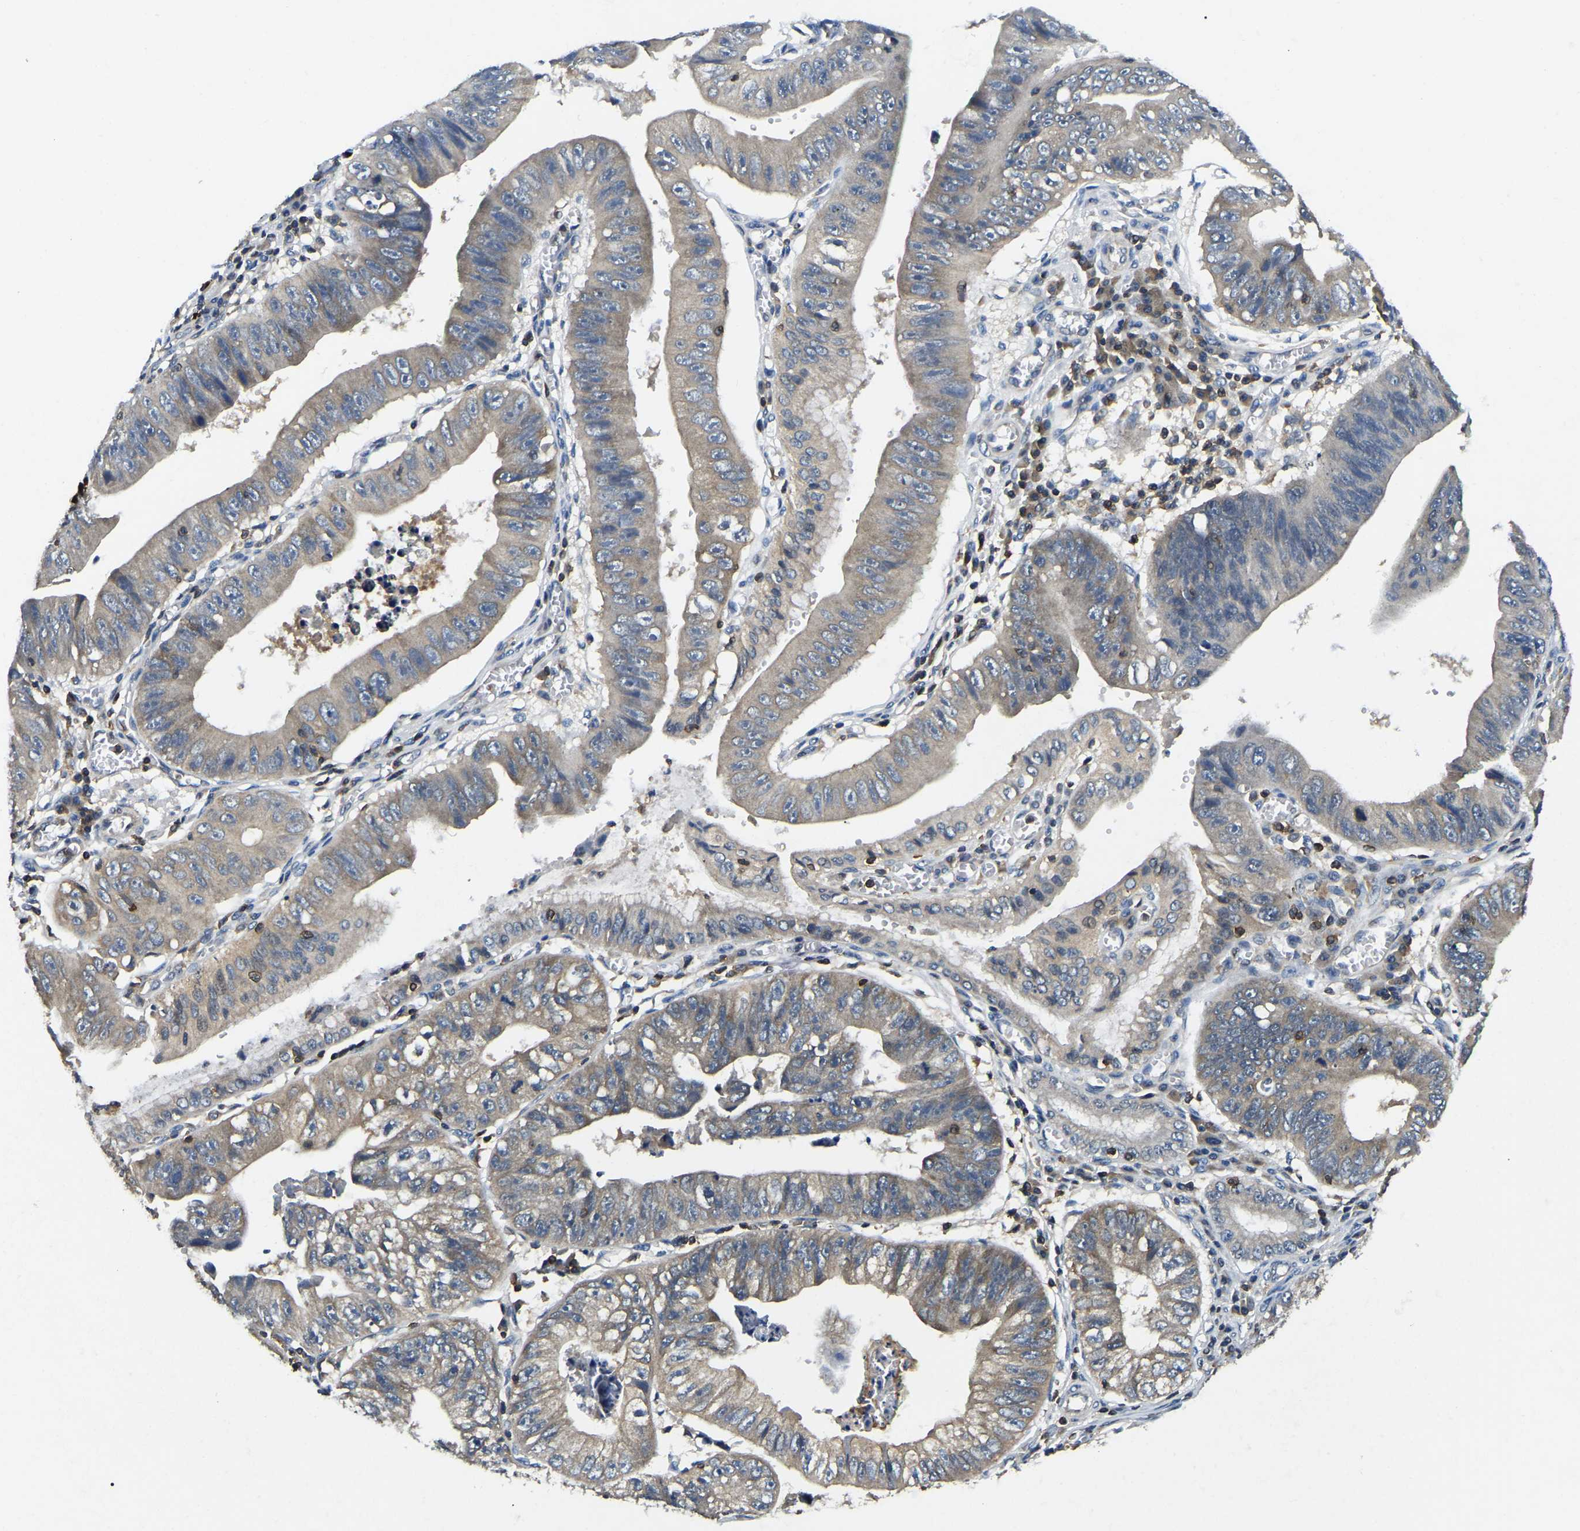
{"staining": {"intensity": "weak", "quantity": "<25%", "location": "cytoplasmic/membranous"}, "tissue": "stomach cancer", "cell_type": "Tumor cells", "image_type": "cancer", "snomed": [{"axis": "morphology", "description": "Adenocarcinoma, NOS"}, {"axis": "topography", "description": "Stomach"}], "caption": "A high-resolution histopathology image shows immunohistochemistry (IHC) staining of stomach cancer, which reveals no significant positivity in tumor cells.", "gene": "SMPD2", "patient": {"sex": "male", "age": 59}}